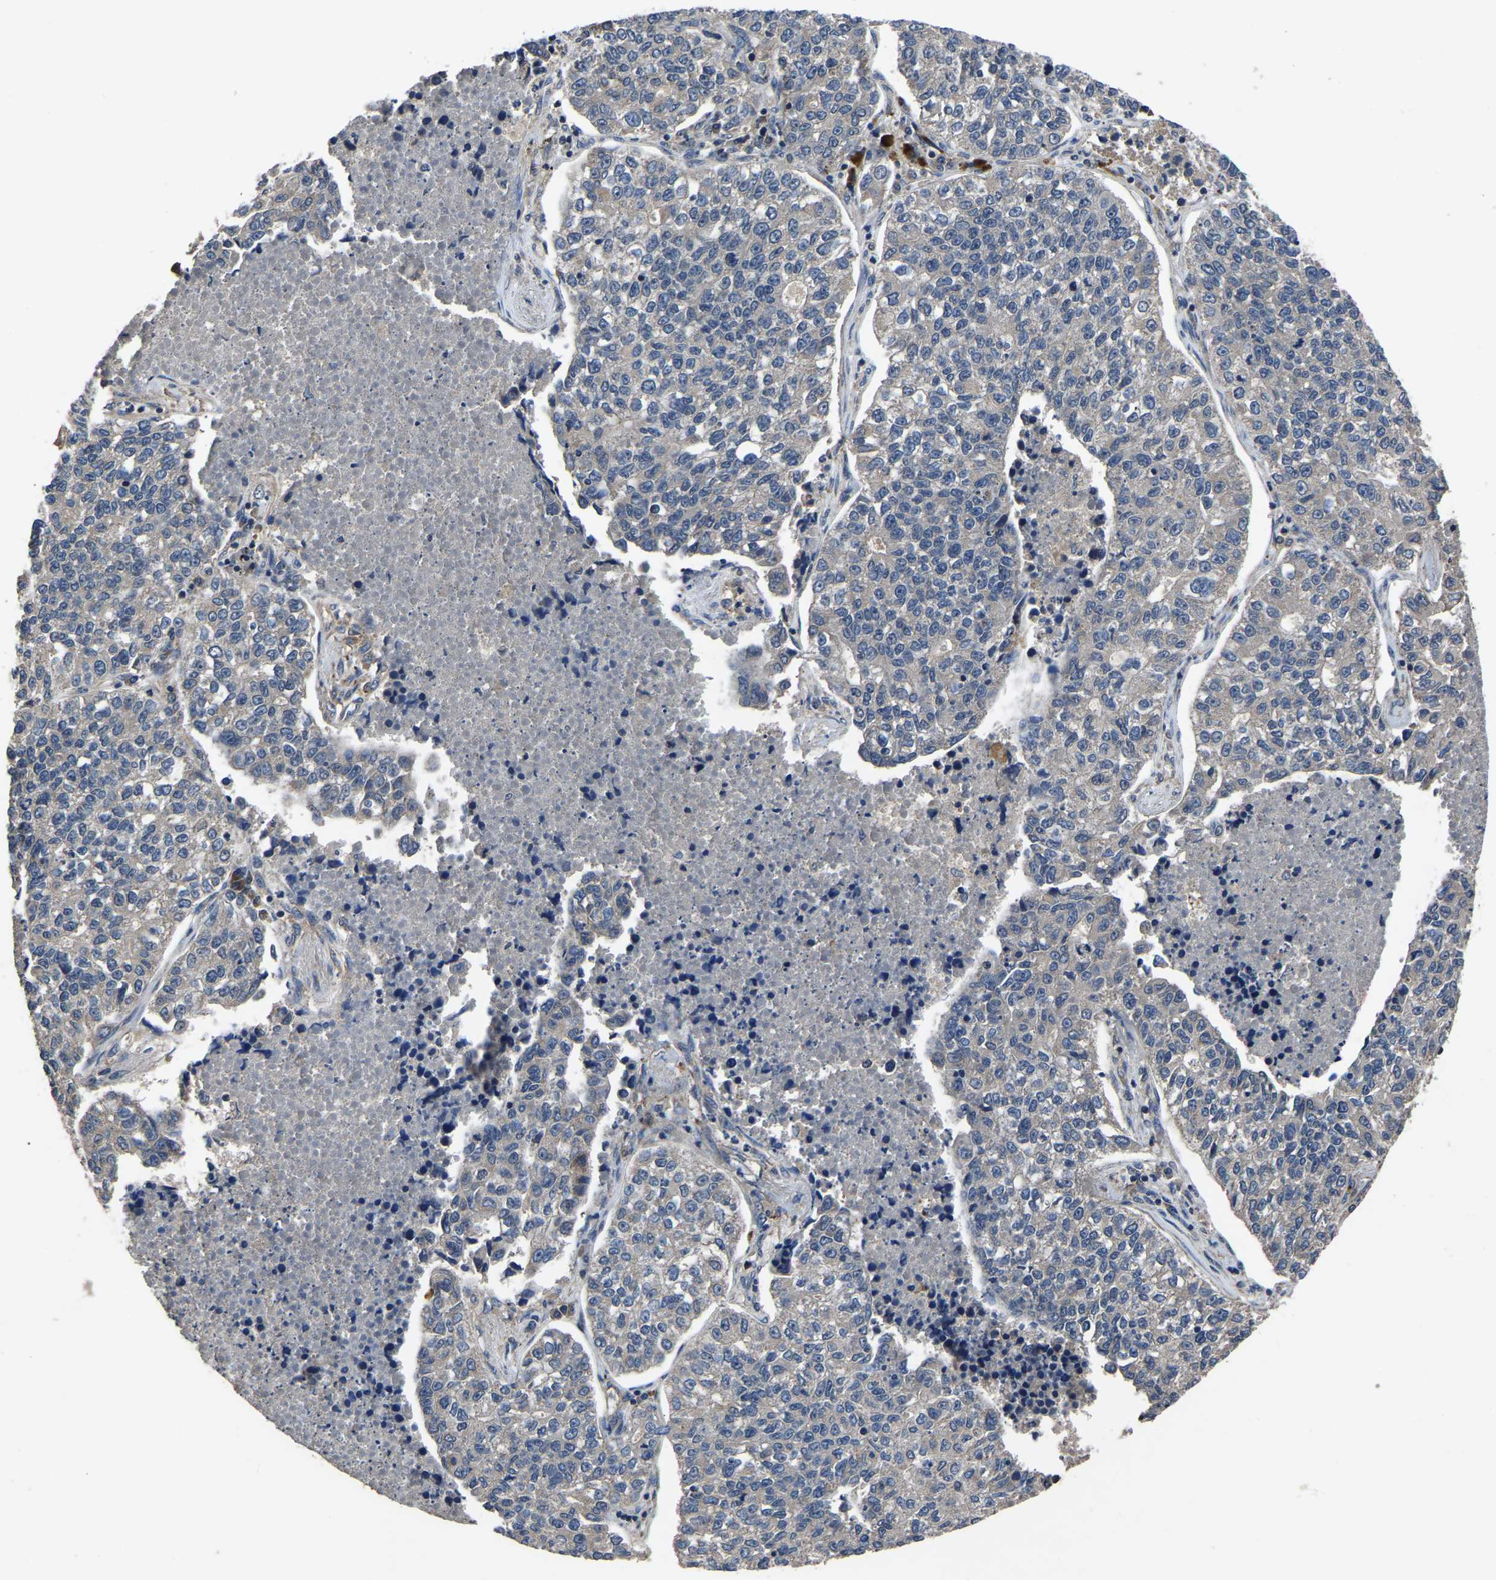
{"staining": {"intensity": "weak", "quantity": "25%-75%", "location": "cytoplasmic/membranous"}, "tissue": "lung cancer", "cell_type": "Tumor cells", "image_type": "cancer", "snomed": [{"axis": "morphology", "description": "Adenocarcinoma, NOS"}, {"axis": "topography", "description": "Lung"}], "caption": "Tumor cells reveal low levels of weak cytoplasmic/membranous staining in about 25%-75% of cells in human adenocarcinoma (lung).", "gene": "CRYZL1", "patient": {"sex": "male", "age": 49}}